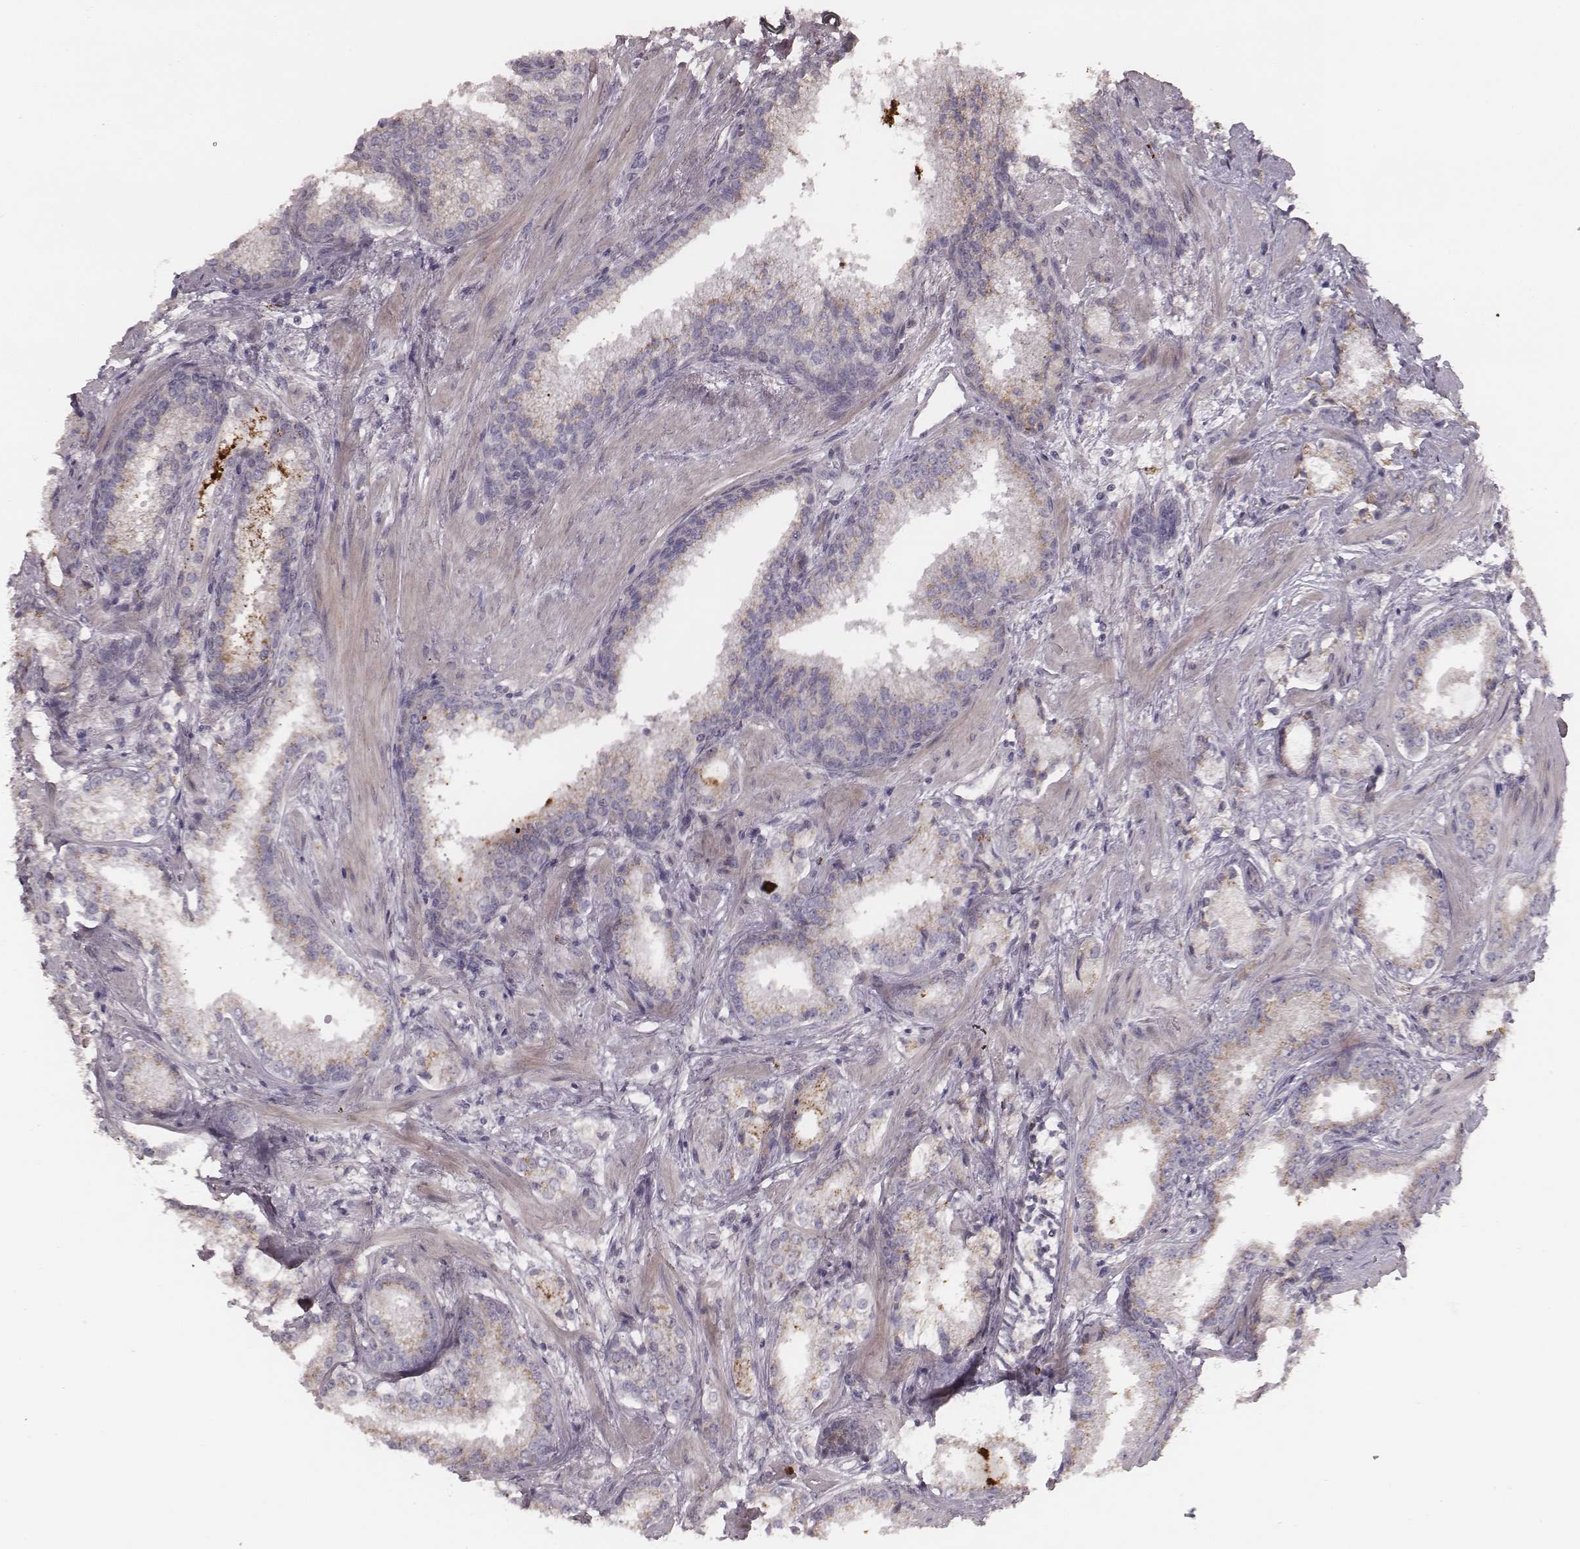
{"staining": {"intensity": "weak", "quantity": ">75%", "location": "cytoplasmic/membranous"}, "tissue": "prostate cancer", "cell_type": "Tumor cells", "image_type": "cancer", "snomed": [{"axis": "morphology", "description": "Adenocarcinoma, Low grade"}, {"axis": "topography", "description": "Prostate"}], "caption": "Prostate cancer stained for a protein (brown) exhibits weak cytoplasmic/membranous positive positivity in about >75% of tumor cells.", "gene": "ABCA7", "patient": {"sex": "male", "age": 56}}